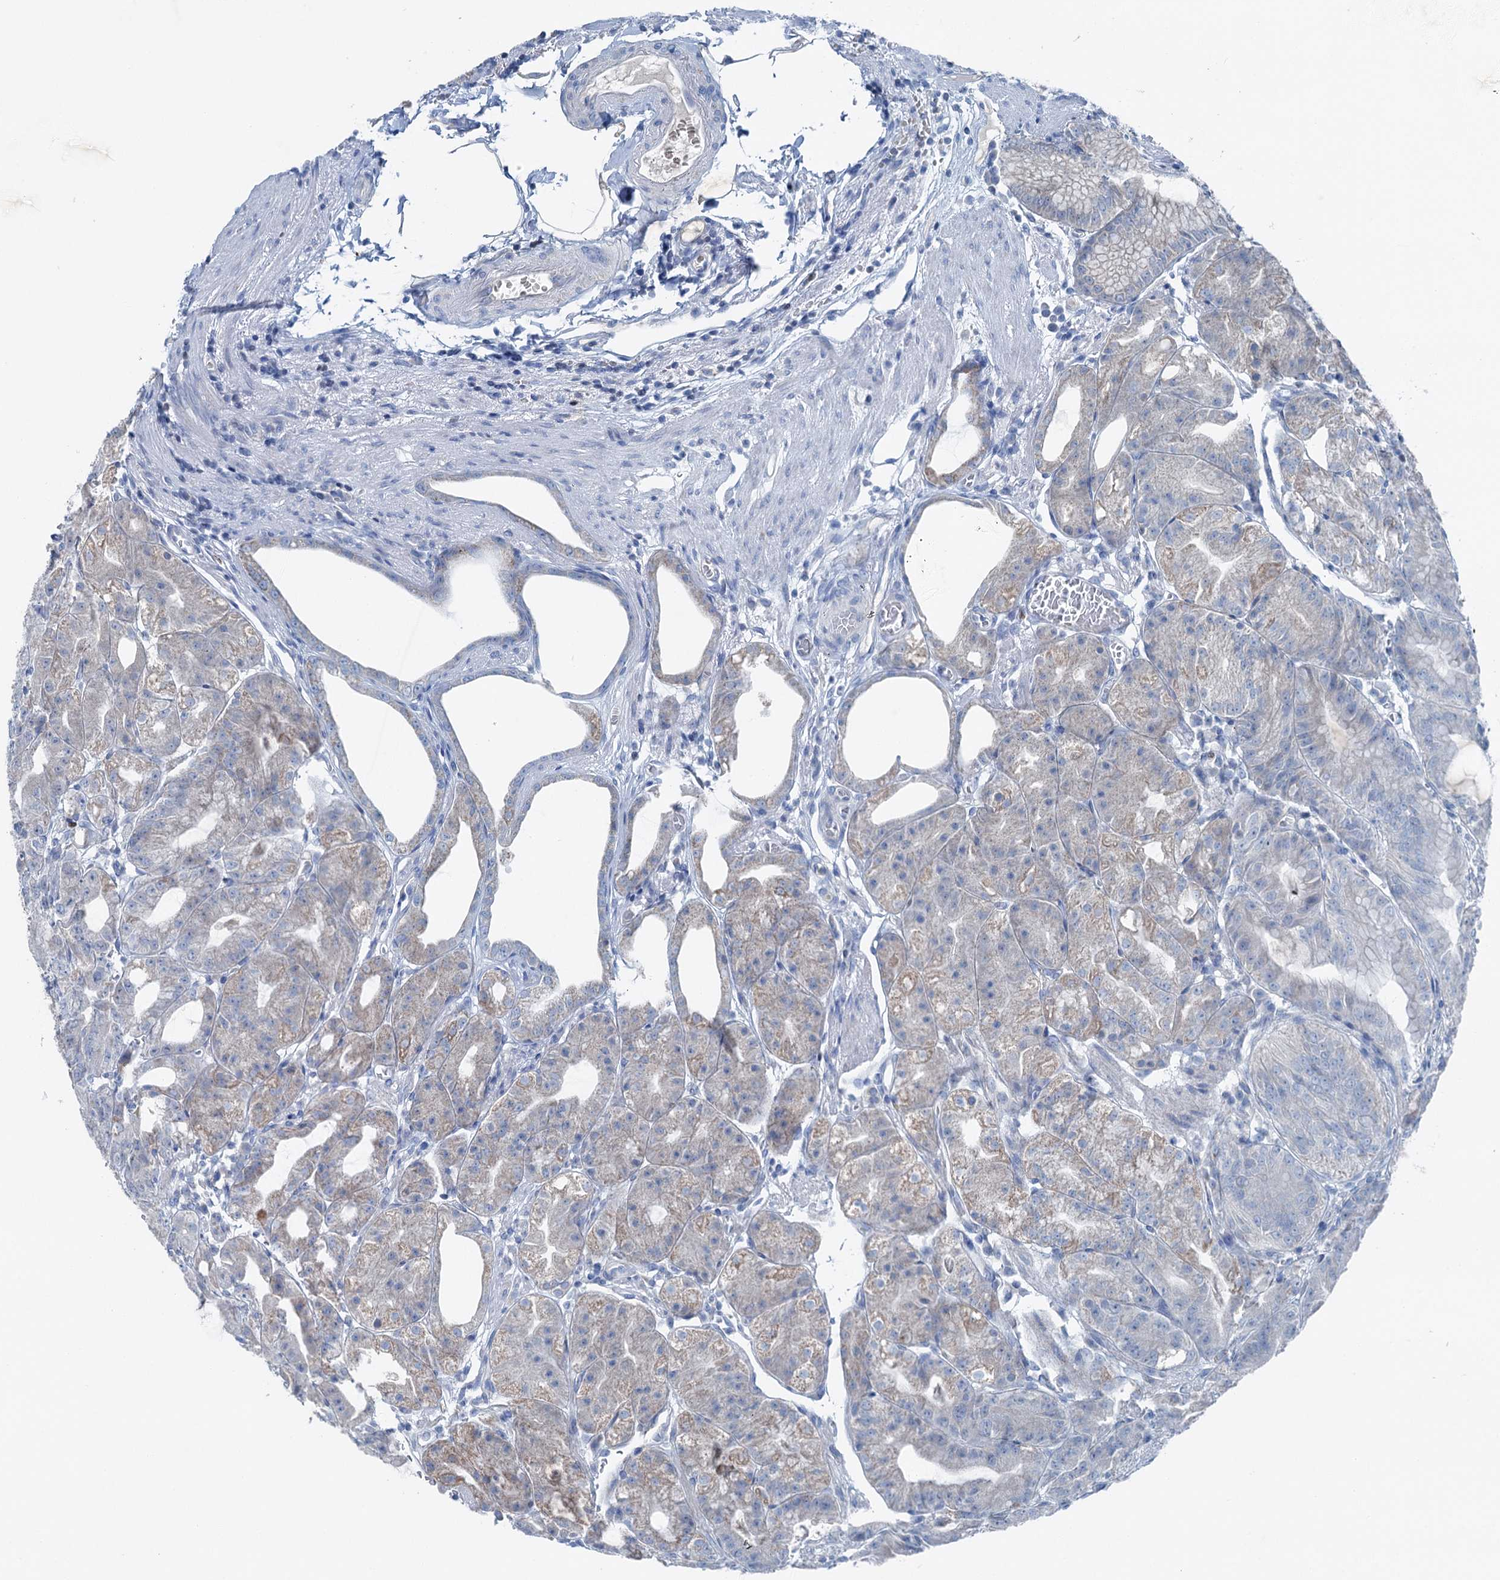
{"staining": {"intensity": "moderate", "quantity": "25%-75%", "location": "cytoplasmic/membranous"}, "tissue": "stomach", "cell_type": "Glandular cells", "image_type": "normal", "snomed": [{"axis": "morphology", "description": "Normal tissue, NOS"}, {"axis": "topography", "description": "Stomach, upper"}, {"axis": "topography", "description": "Stomach, lower"}], "caption": "Approximately 25%-75% of glandular cells in benign stomach demonstrate moderate cytoplasmic/membranous protein expression as visualized by brown immunohistochemical staining.", "gene": "ELP4", "patient": {"sex": "male", "age": 71}}